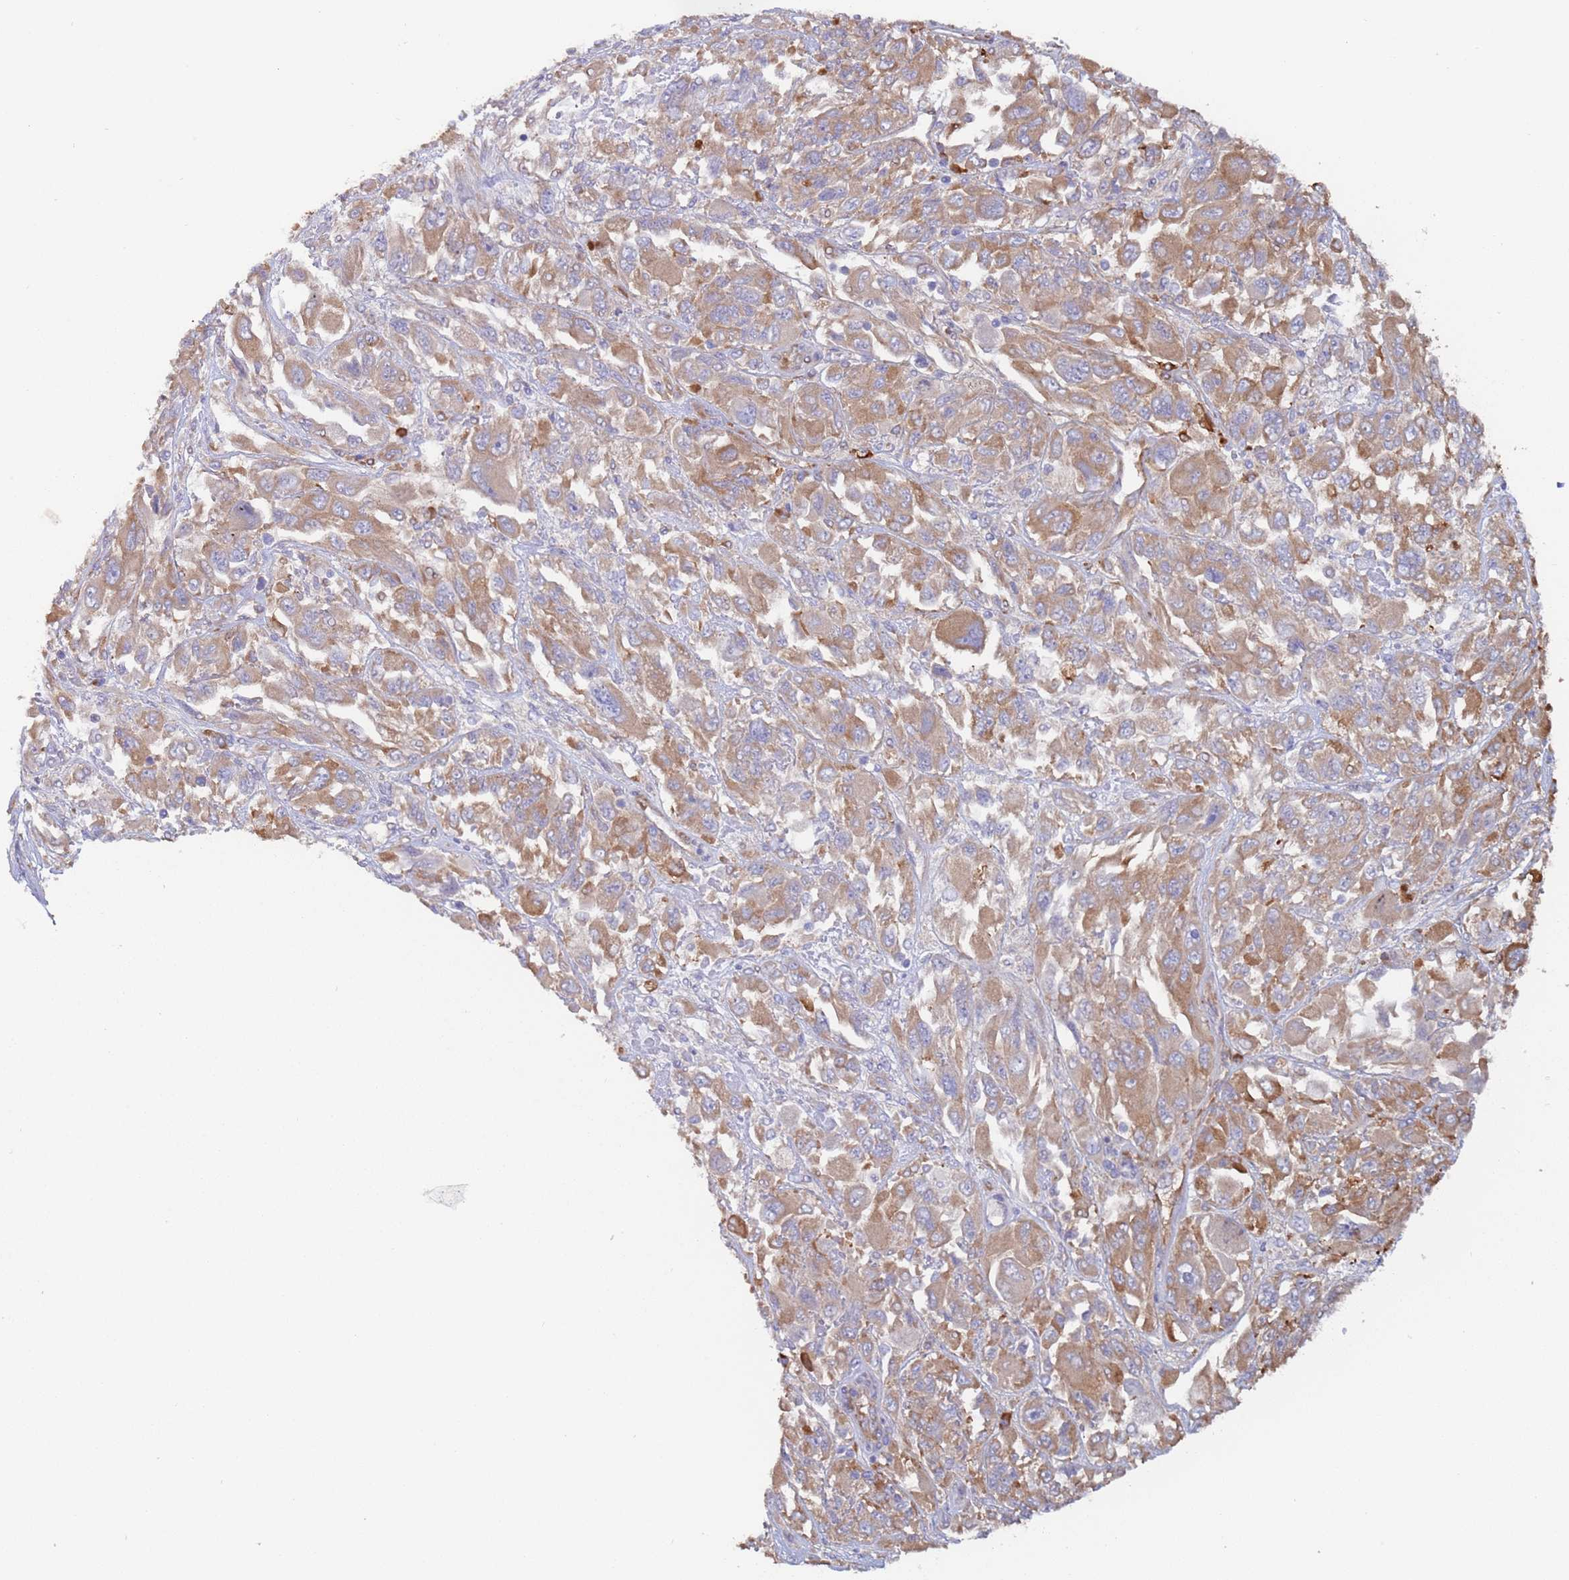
{"staining": {"intensity": "moderate", "quantity": ">75%", "location": "cytoplasmic/membranous"}, "tissue": "melanoma", "cell_type": "Tumor cells", "image_type": "cancer", "snomed": [{"axis": "morphology", "description": "Malignant melanoma, NOS"}, {"axis": "topography", "description": "Skin"}], "caption": "Approximately >75% of tumor cells in malignant melanoma show moderate cytoplasmic/membranous protein expression as visualized by brown immunohistochemical staining.", "gene": "ZNF844", "patient": {"sex": "female", "age": 91}}